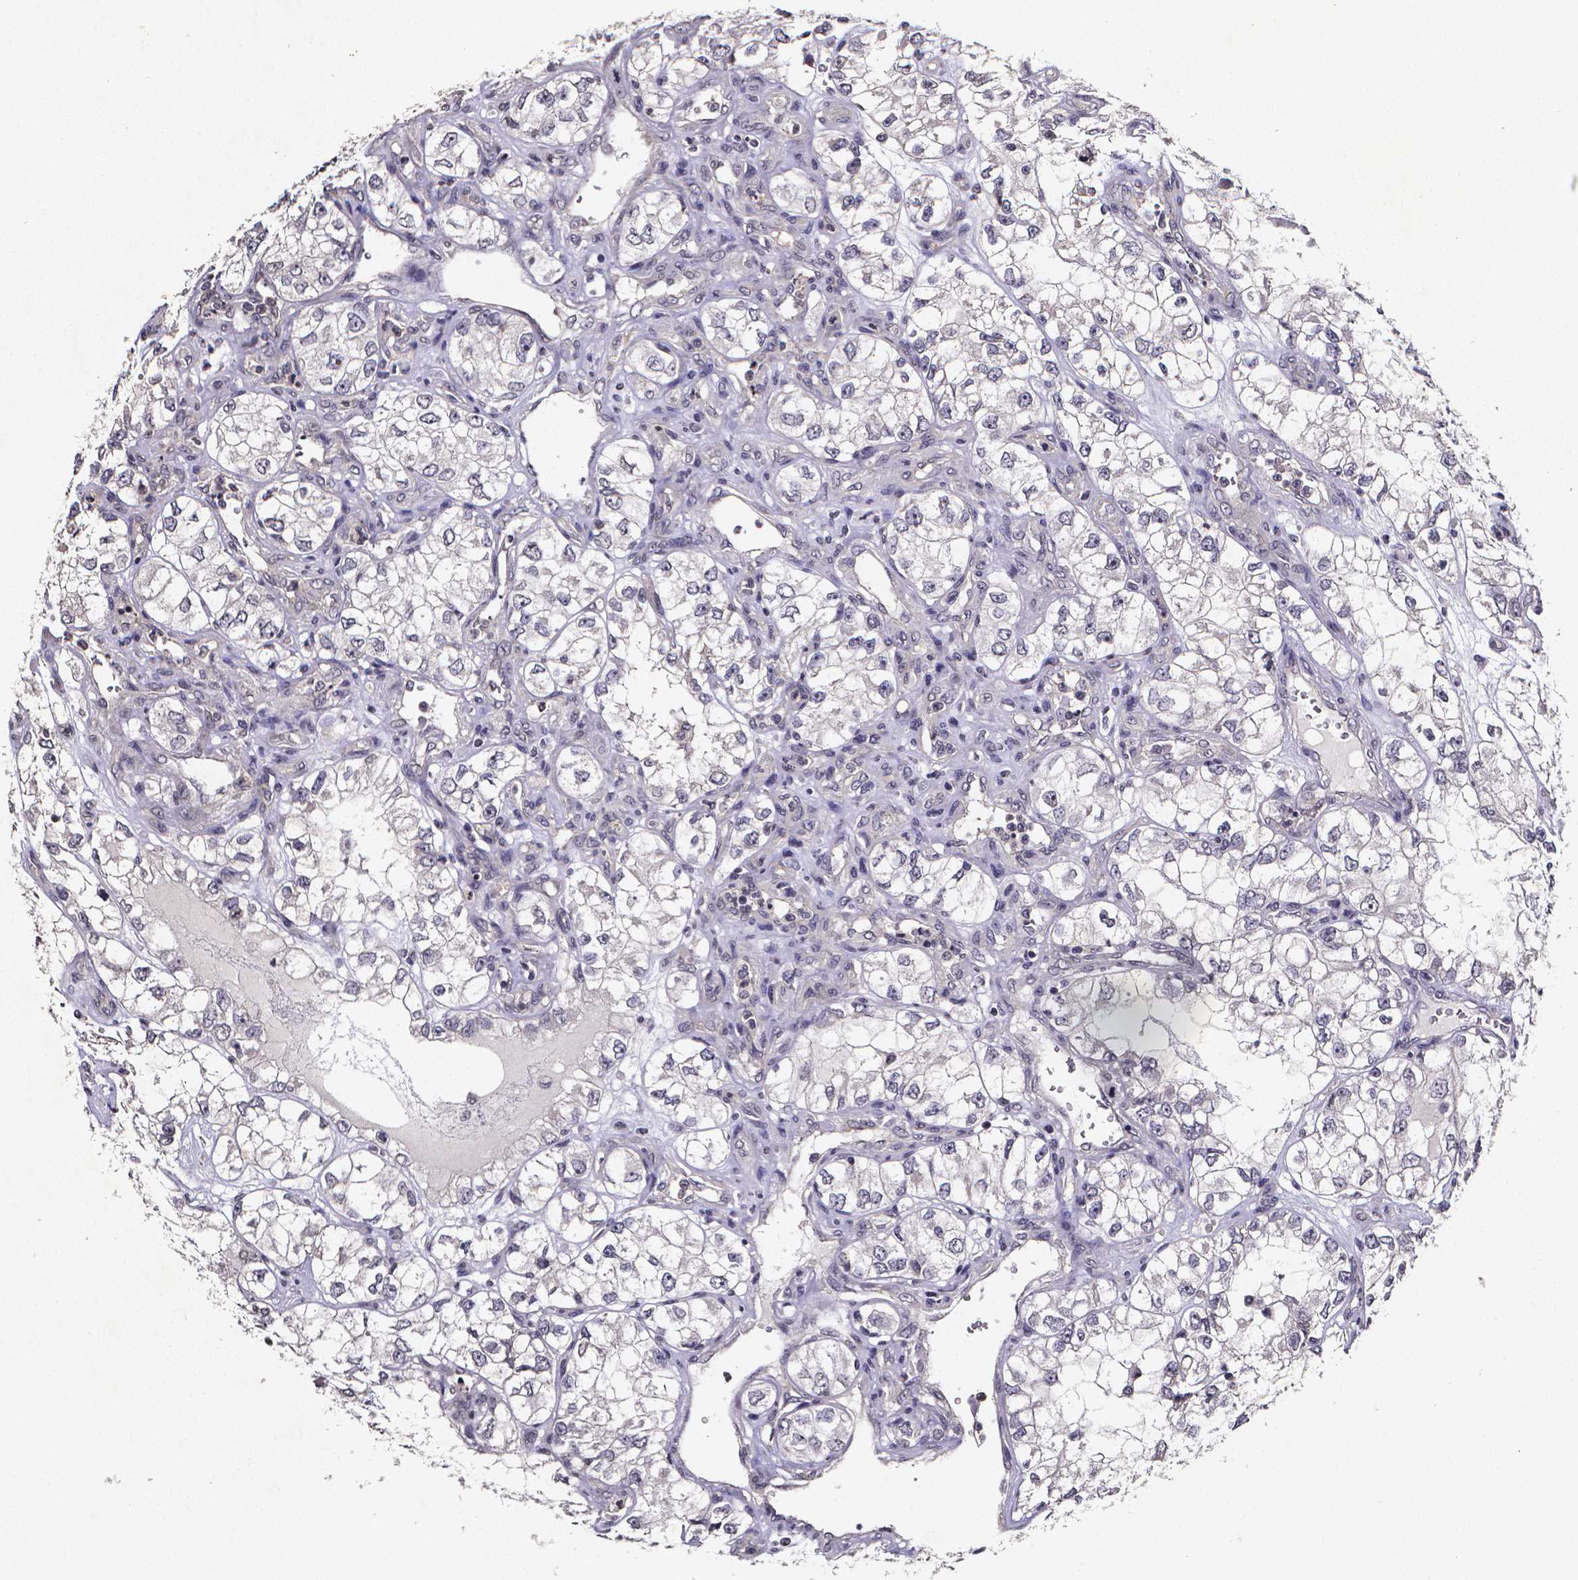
{"staining": {"intensity": "negative", "quantity": "none", "location": "none"}, "tissue": "renal cancer", "cell_type": "Tumor cells", "image_type": "cancer", "snomed": [{"axis": "morphology", "description": "Adenocarcinoma, NOS"}, {"axis": "topography", "description": "Kidney"}], "caption": "Image shows no significant protein expression in tumor cells of renal cancer (adenocarcinoma).", "gene": "TP73", "patient": {"sex": "female", "age": 59}}